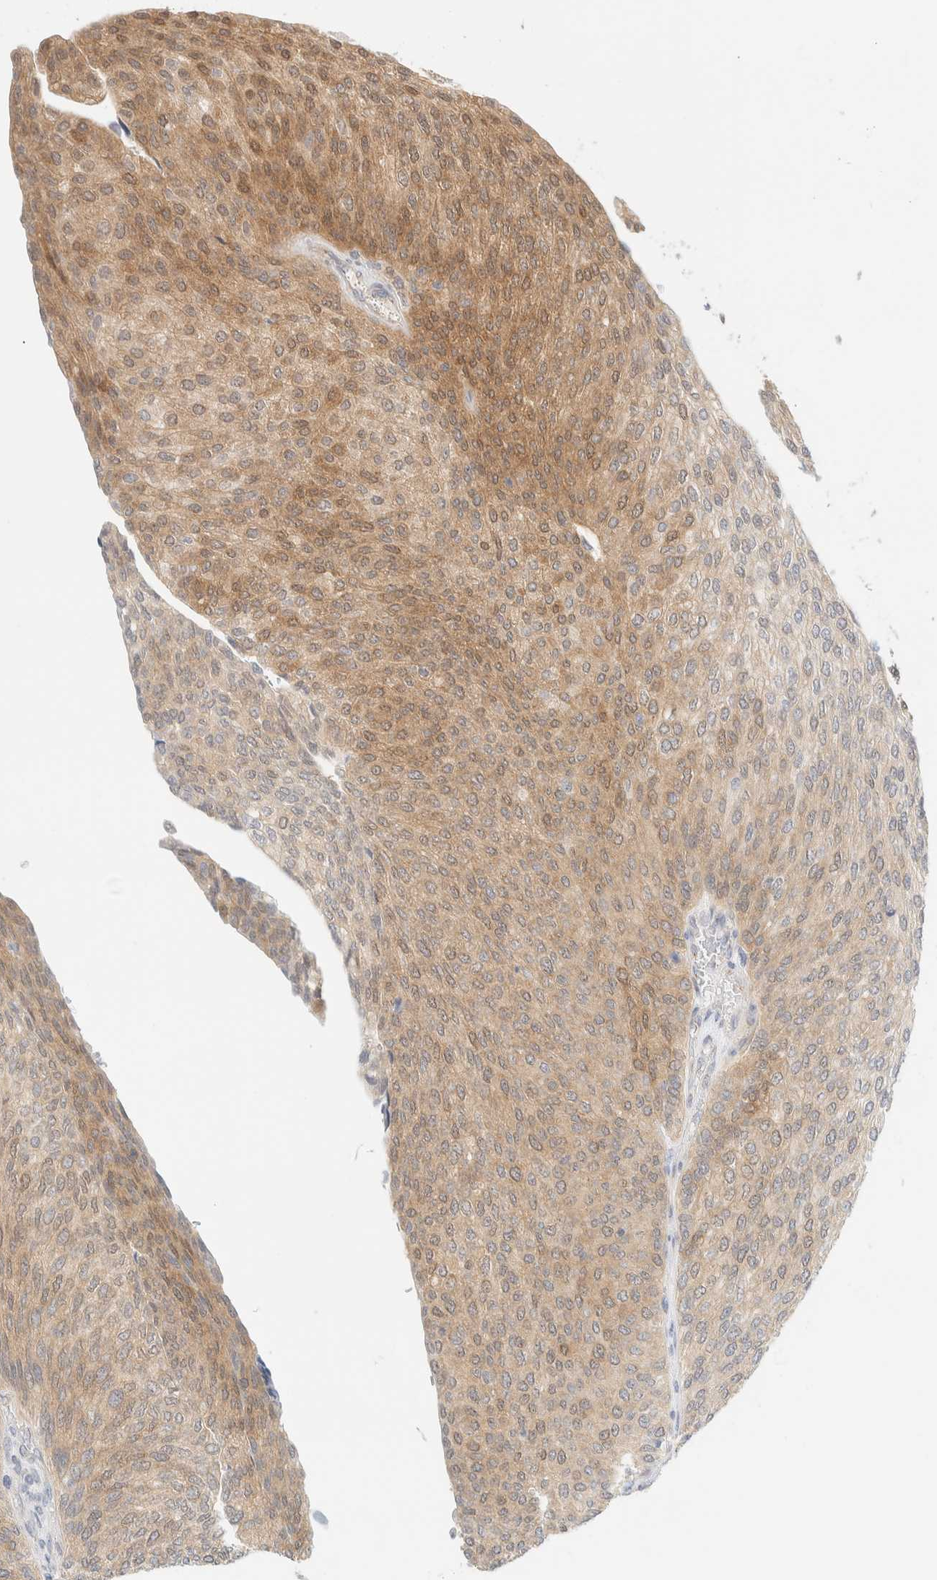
{"staining": {"intensity": "moderate", "quantity": "25%-75%", "location": "cytoplasmic/membranous"}, "tissue": "urothelial cancer", "cell_type": "Tumor cells", "image_type": "cancer", "snomed": [{"axis": "morphology", "description": "Urothelial carcinoma, Low grade"}, {"axis": "topography", "description": "Urinary bladder"}], "caption": "This photomicrograph demonstrates IHC staining of human urothelial cancer, with medium moderate cytoplasmic/membranous staining in approximately 25%-75% of tumor cells.", "gene": "PCYT2", "patient": {"sex": "female", "age": 79}}